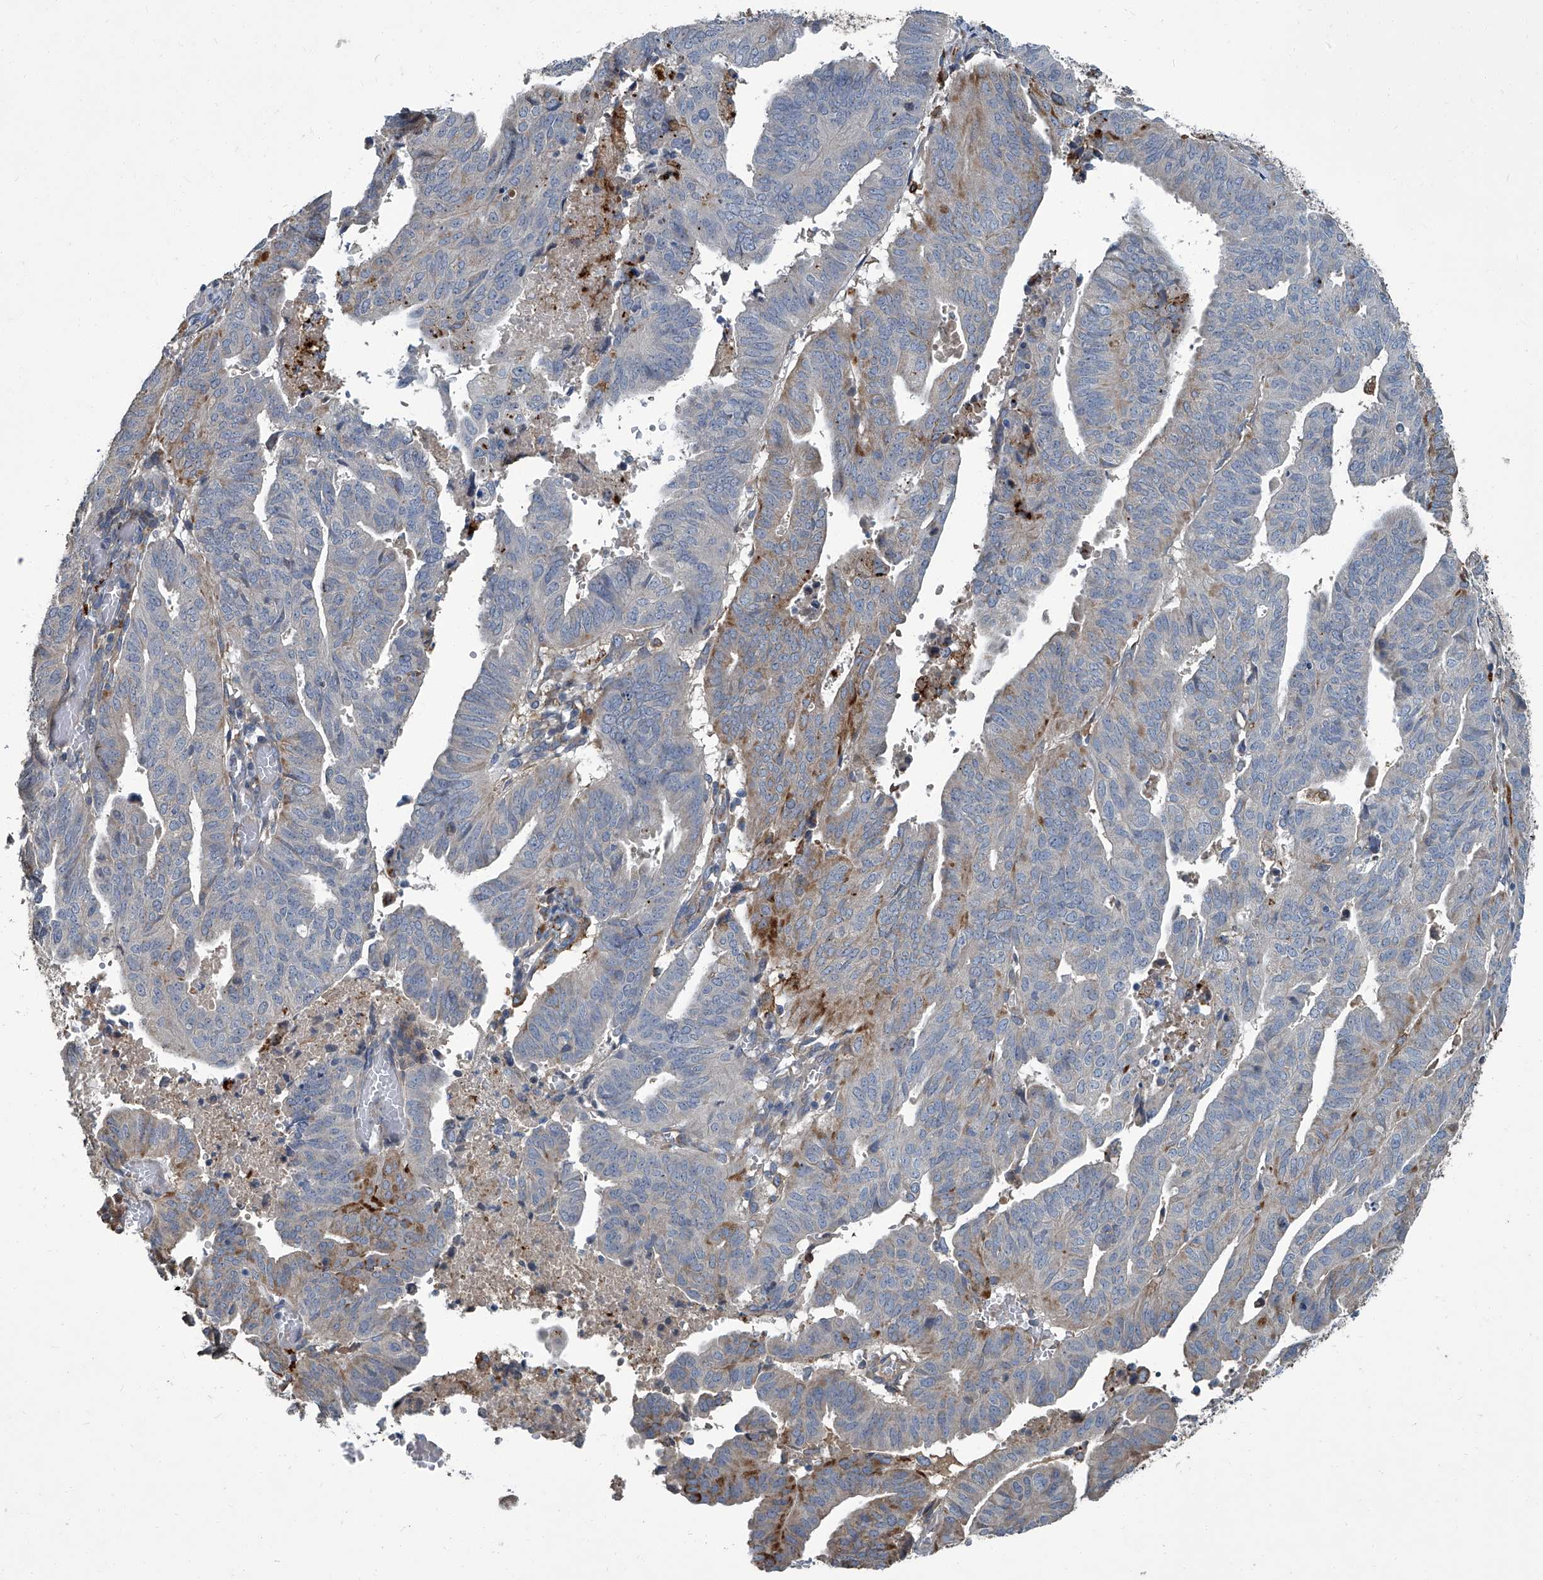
{"staining": {"intensity": "moderate", "quantity": "<25%", "location": "cytoplasmic/membranous"}, "tissue": "endometrial cancer", "cell_type": "Tumor cells", "image_type": "cancer", "snomed": [{"axis": "morphology", "description": "Adenocarcinoma, NOS"}, {"axis": "topography", "description": "Uterus"}], "caption": "The immunohistochemical stain highlights moderate cytoplasmic/membranous staining in tumor cells of endometrial cancer tissue.", "gene": "FAM167A", "patient": {"sex": "female", "age": 77}}